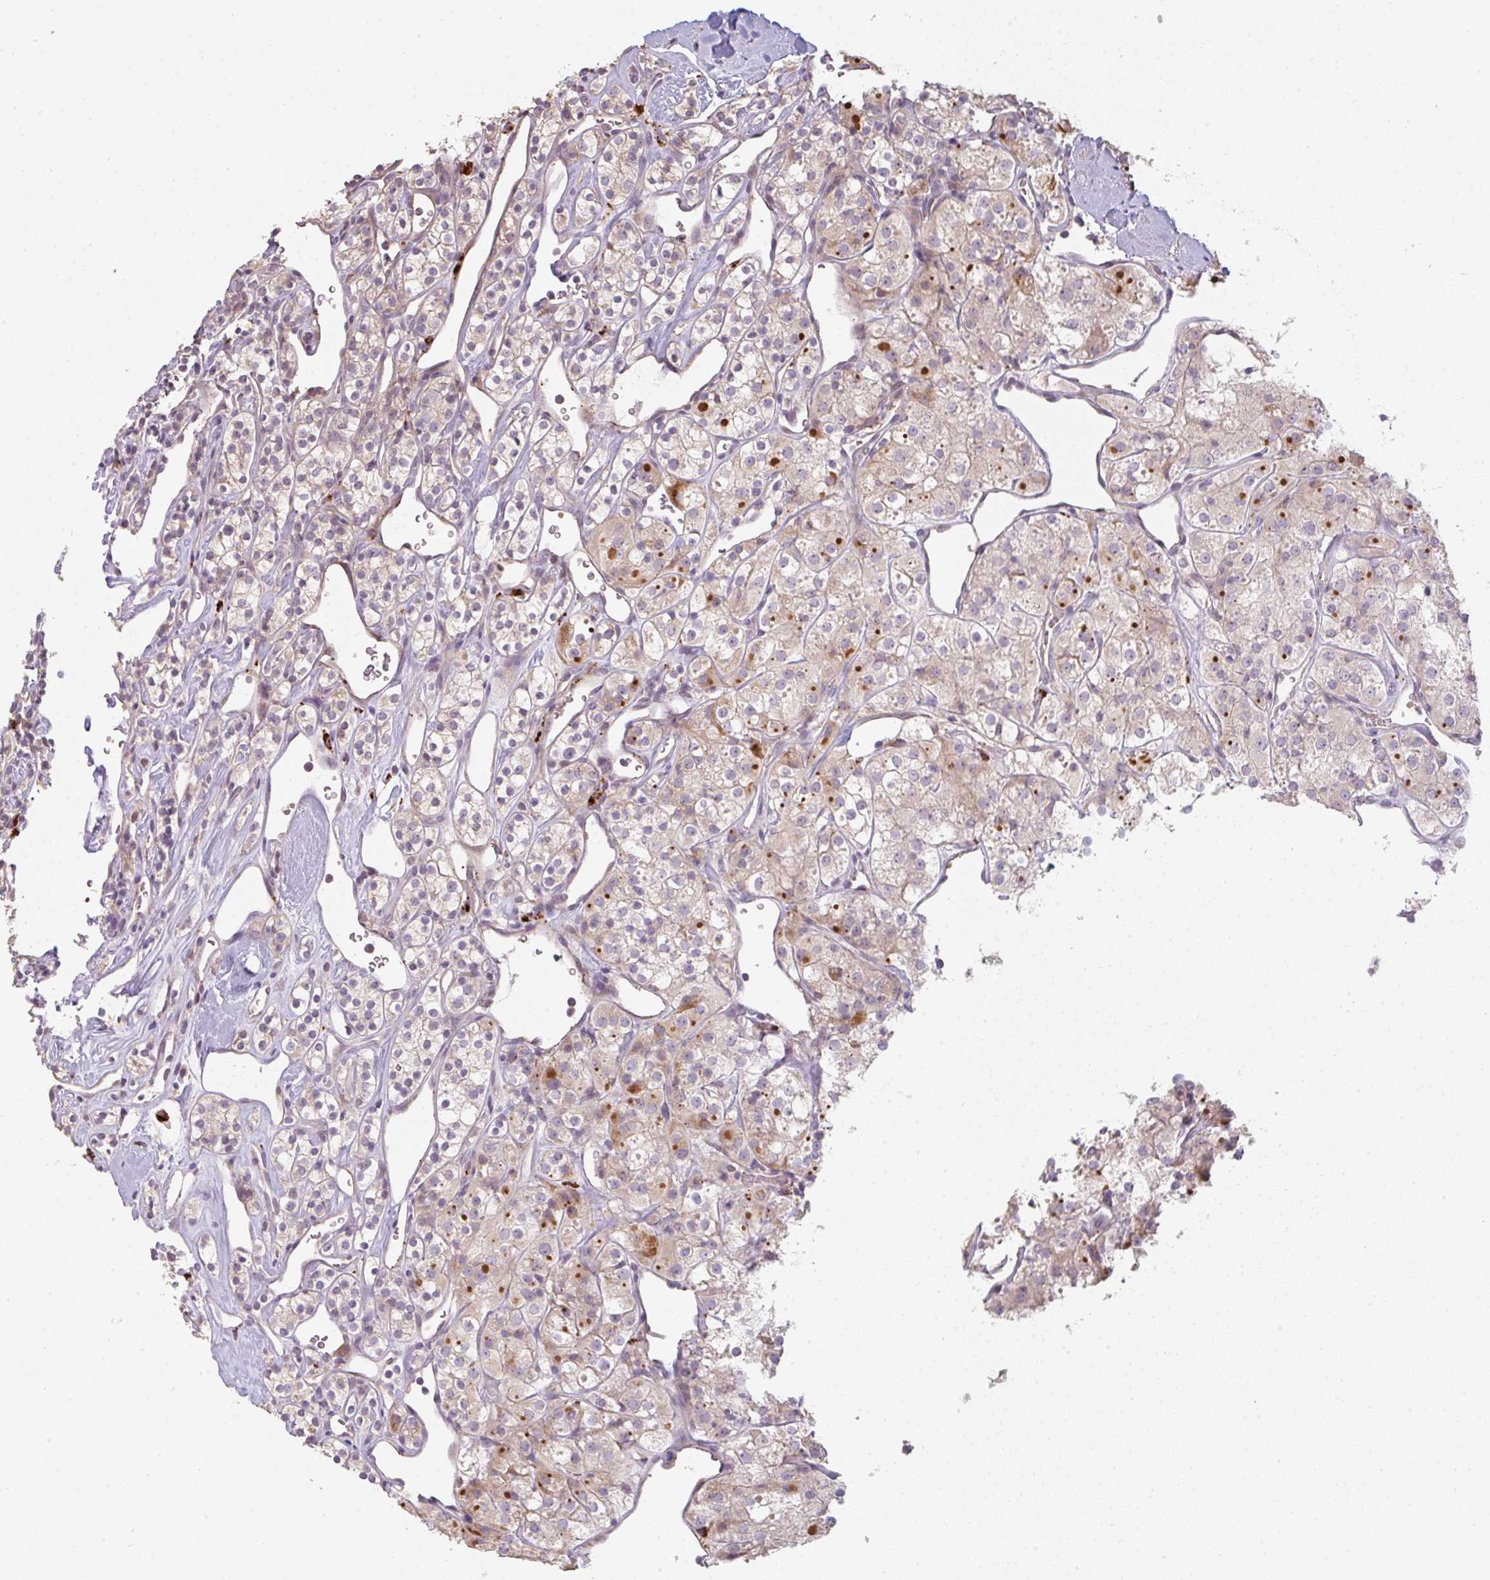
{"staining": {"intensity": "weak", "quantity": "25%-75%", "location": "cytoplasmic/membranous"}, "tissue": "renal cancer", "cell_type": "Tumor cells", "image_type": "cancer", "snomed": [{"axis": "morphology", "description": "Adenocarcinoma, NOS"}, {"axis": "topography", "description": "Kidney"}], "caption": "Protein staining of renal cancer tissue demonstrates weak cytoplasmic/membranous expression in approximately 25%-75% of tumor cells.", "gene": "TMEM237", "patient": {"sex": "male", "age": 77}}